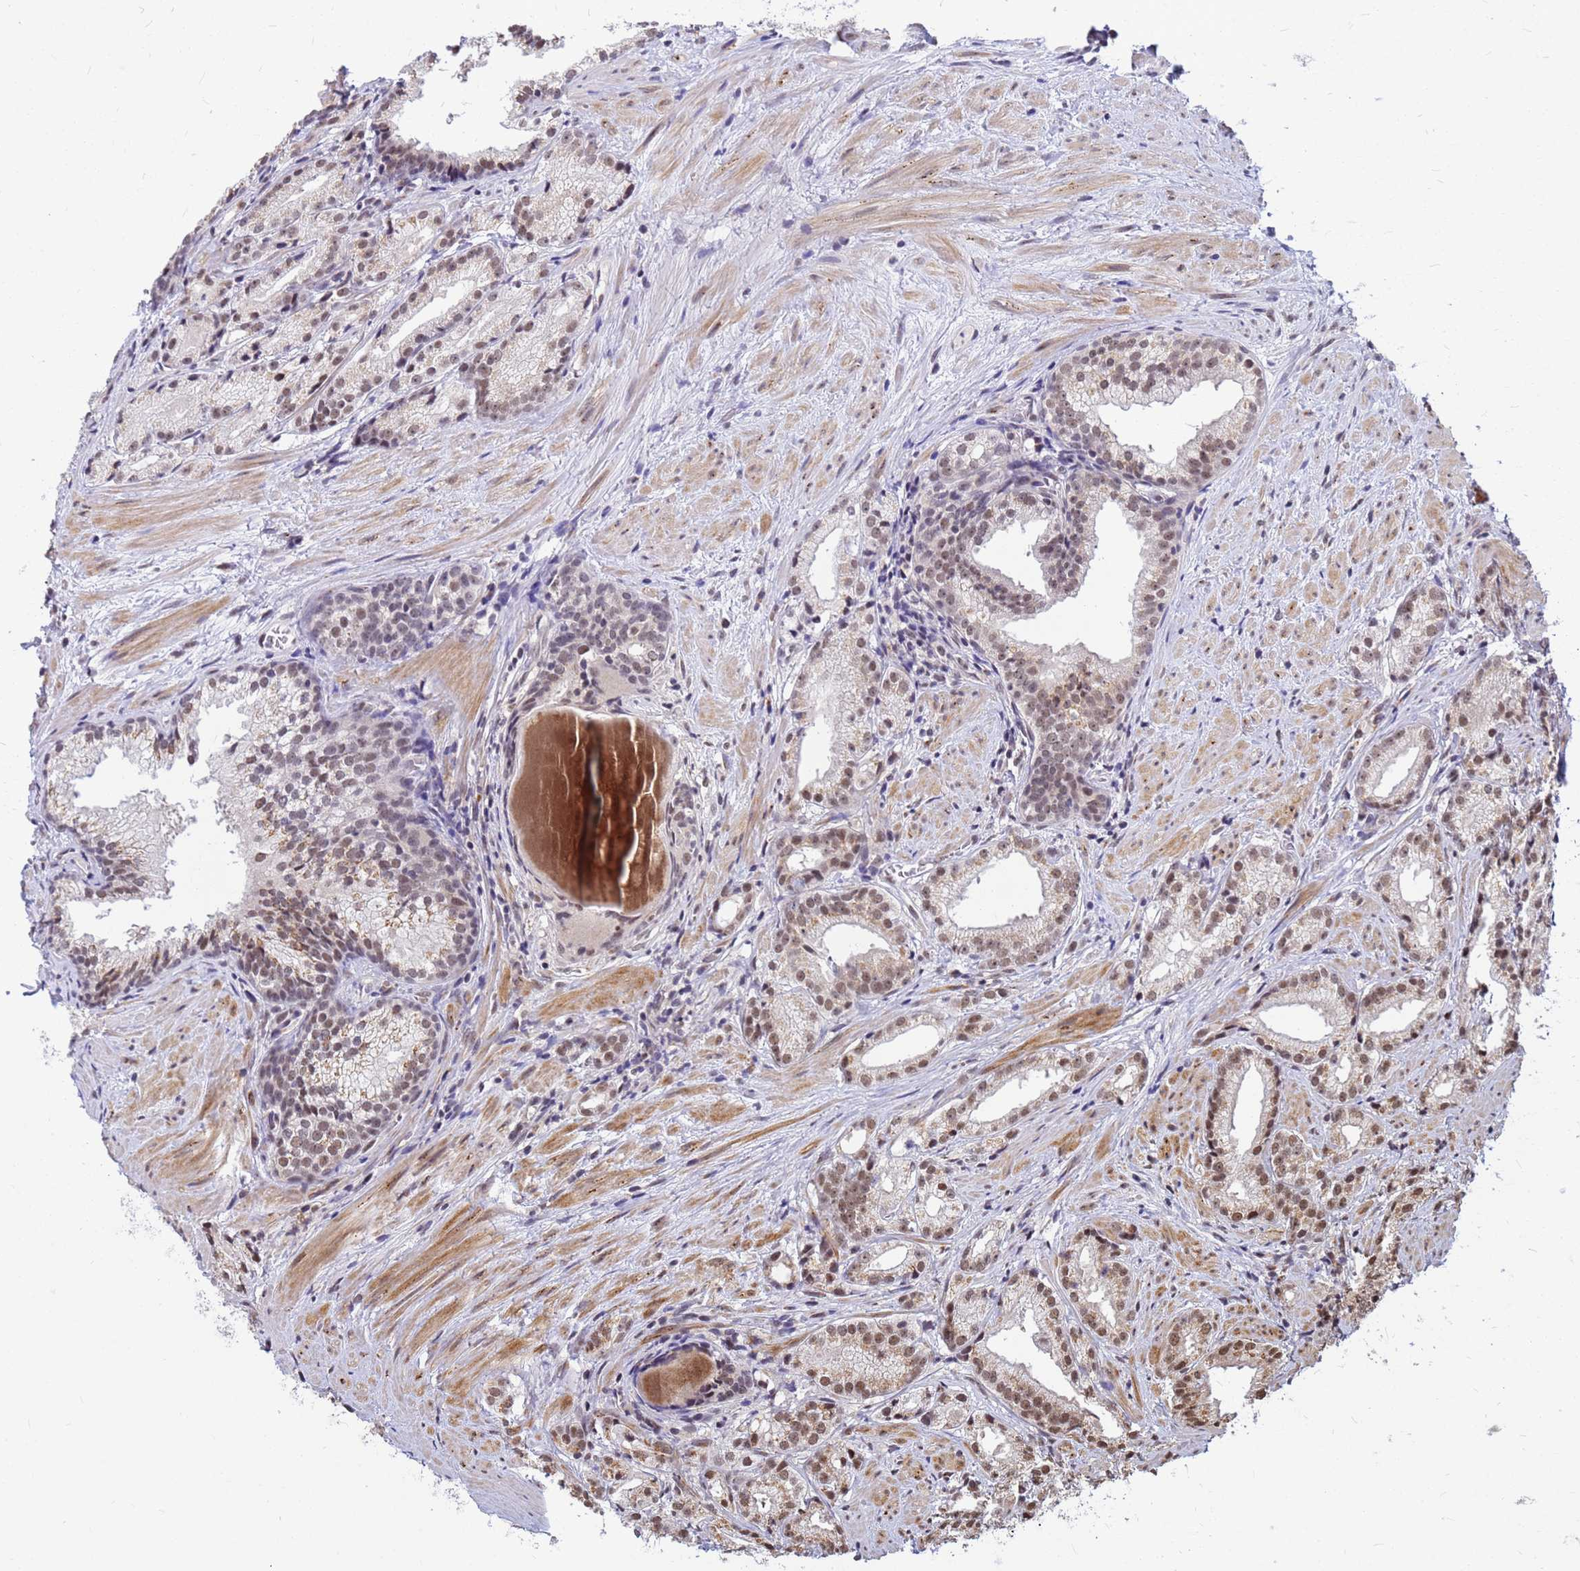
{"staining": {"intensity": "moderate", "quantity": ">75%", "location": "cytoplasmic/membranous,nuclear"}, "tissue": "prostate cancer", "cell_type": "Tumor cells", "image_type": "cancer", "snomed": [{"axis": "morphology", "description": "Adenocarcinoma, Low grade"}, {"axis": "topography", "description": "Prostate"}], "caption": "Protein expression analysis of prostate cancer reveals moderate cytoplasmic/membranous and nuclear positivity in approximately >75% of tumor cells.", "gene": "NCBP2", "patient": {"sex": "male", "age": 57}}